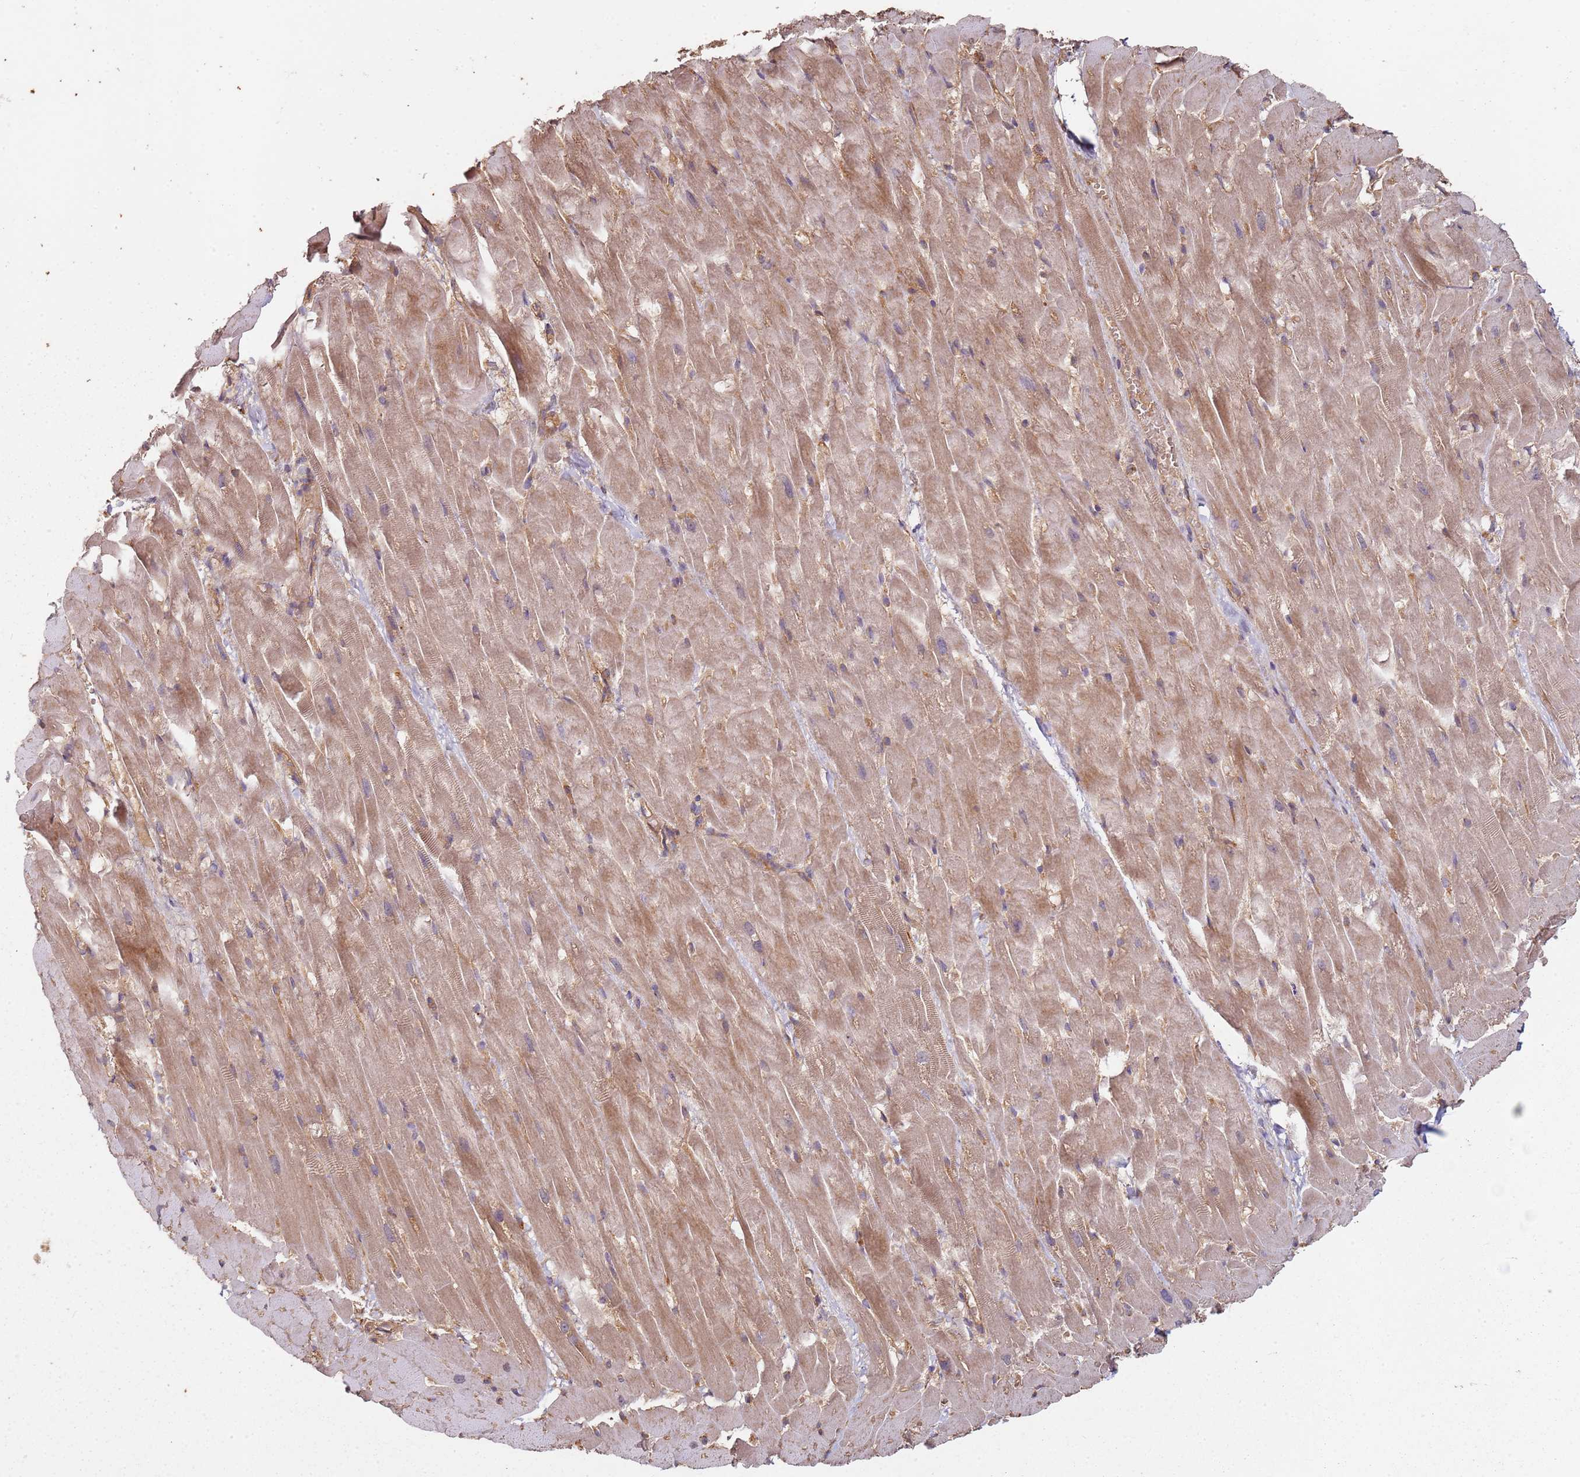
{"staining": {"intensity": "moderate", "quantity": ">75%", "location": "cytoplasmic/membranous"}, "tissue": "heart muscle", "cell_type": "Cardiomyocytes", "image_type": "normal", "snomed": [{"axis": "morphology", "description": "Normal tissue, NOS"}, {"axis": "topography", "description": "Heart"}], "caption": "Heart muscle stained with DAB (3,3'-diaminobenzidine) IHC reveals medium levels of moderate cytoplasmic/membranous staining in about >75% of cardiomyocytes. The staining is performed using DAB (3,3'-diaminobenzidine) brown chromogen to label protein expression. The nuclei are counter-stained blue using hematoxylin.", "gene": "SCGB2B2", "patient": {"sex": "male", "age": 37}}